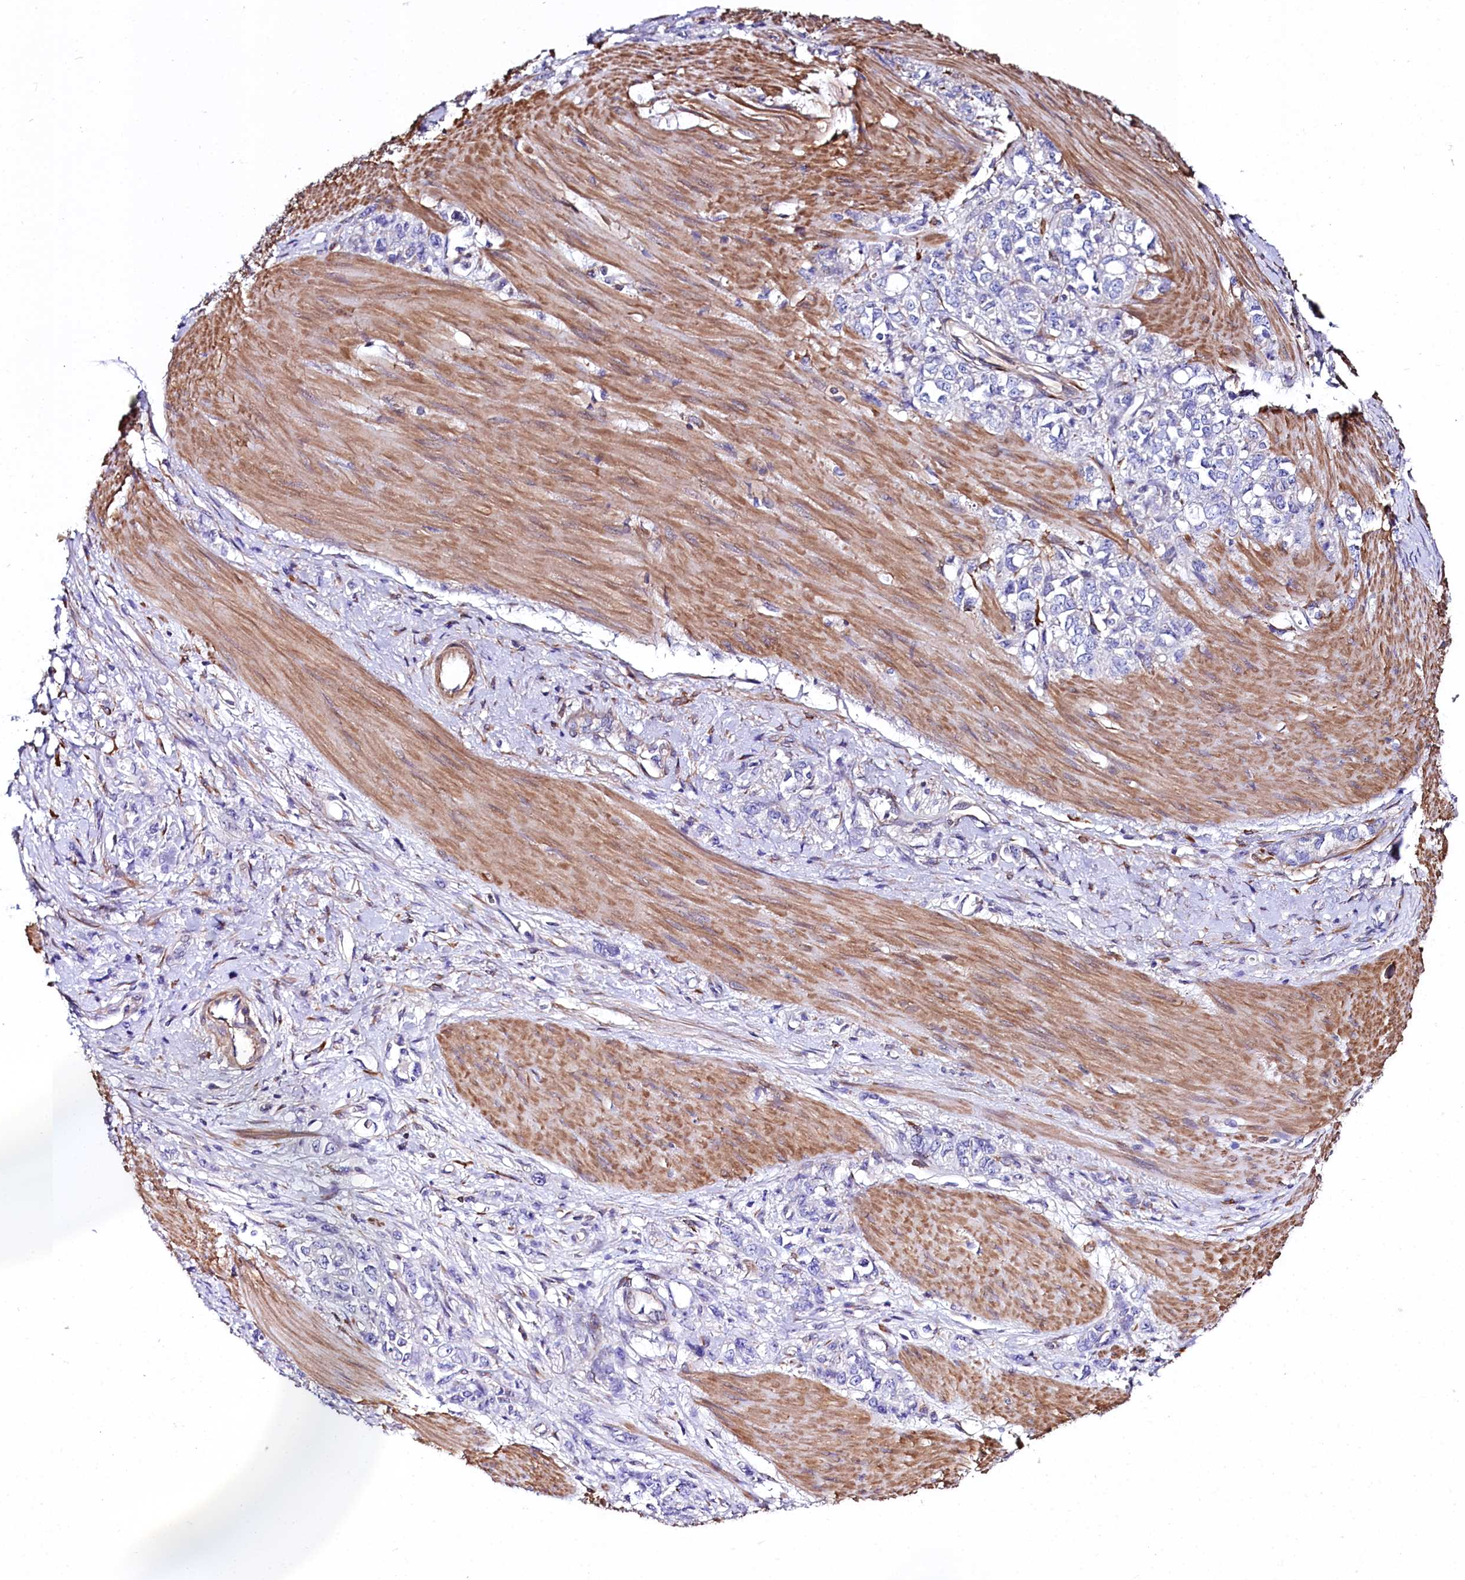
{"staining": {"intensity": "negative", "quantity": "none", "location": "none"}, "tissue": "stomach cancer", "cell_type": "Tumor cells", "image_type": "cancer", "snomed": [{"axis": "morphology", "description": "Adenocarcinoma, NOS"}, {"axis": "topography", "description": "Stomach"}], "caption": "An immunohistochemistry (IHC) micrograph of stomach cancer (adenocarcinoma) is shown. There is no staining in tumor cells of stomach cancer (adenocarcinoma).", "gene": "FCHSD2", "patient": {"sex": "female", "age": 76}}